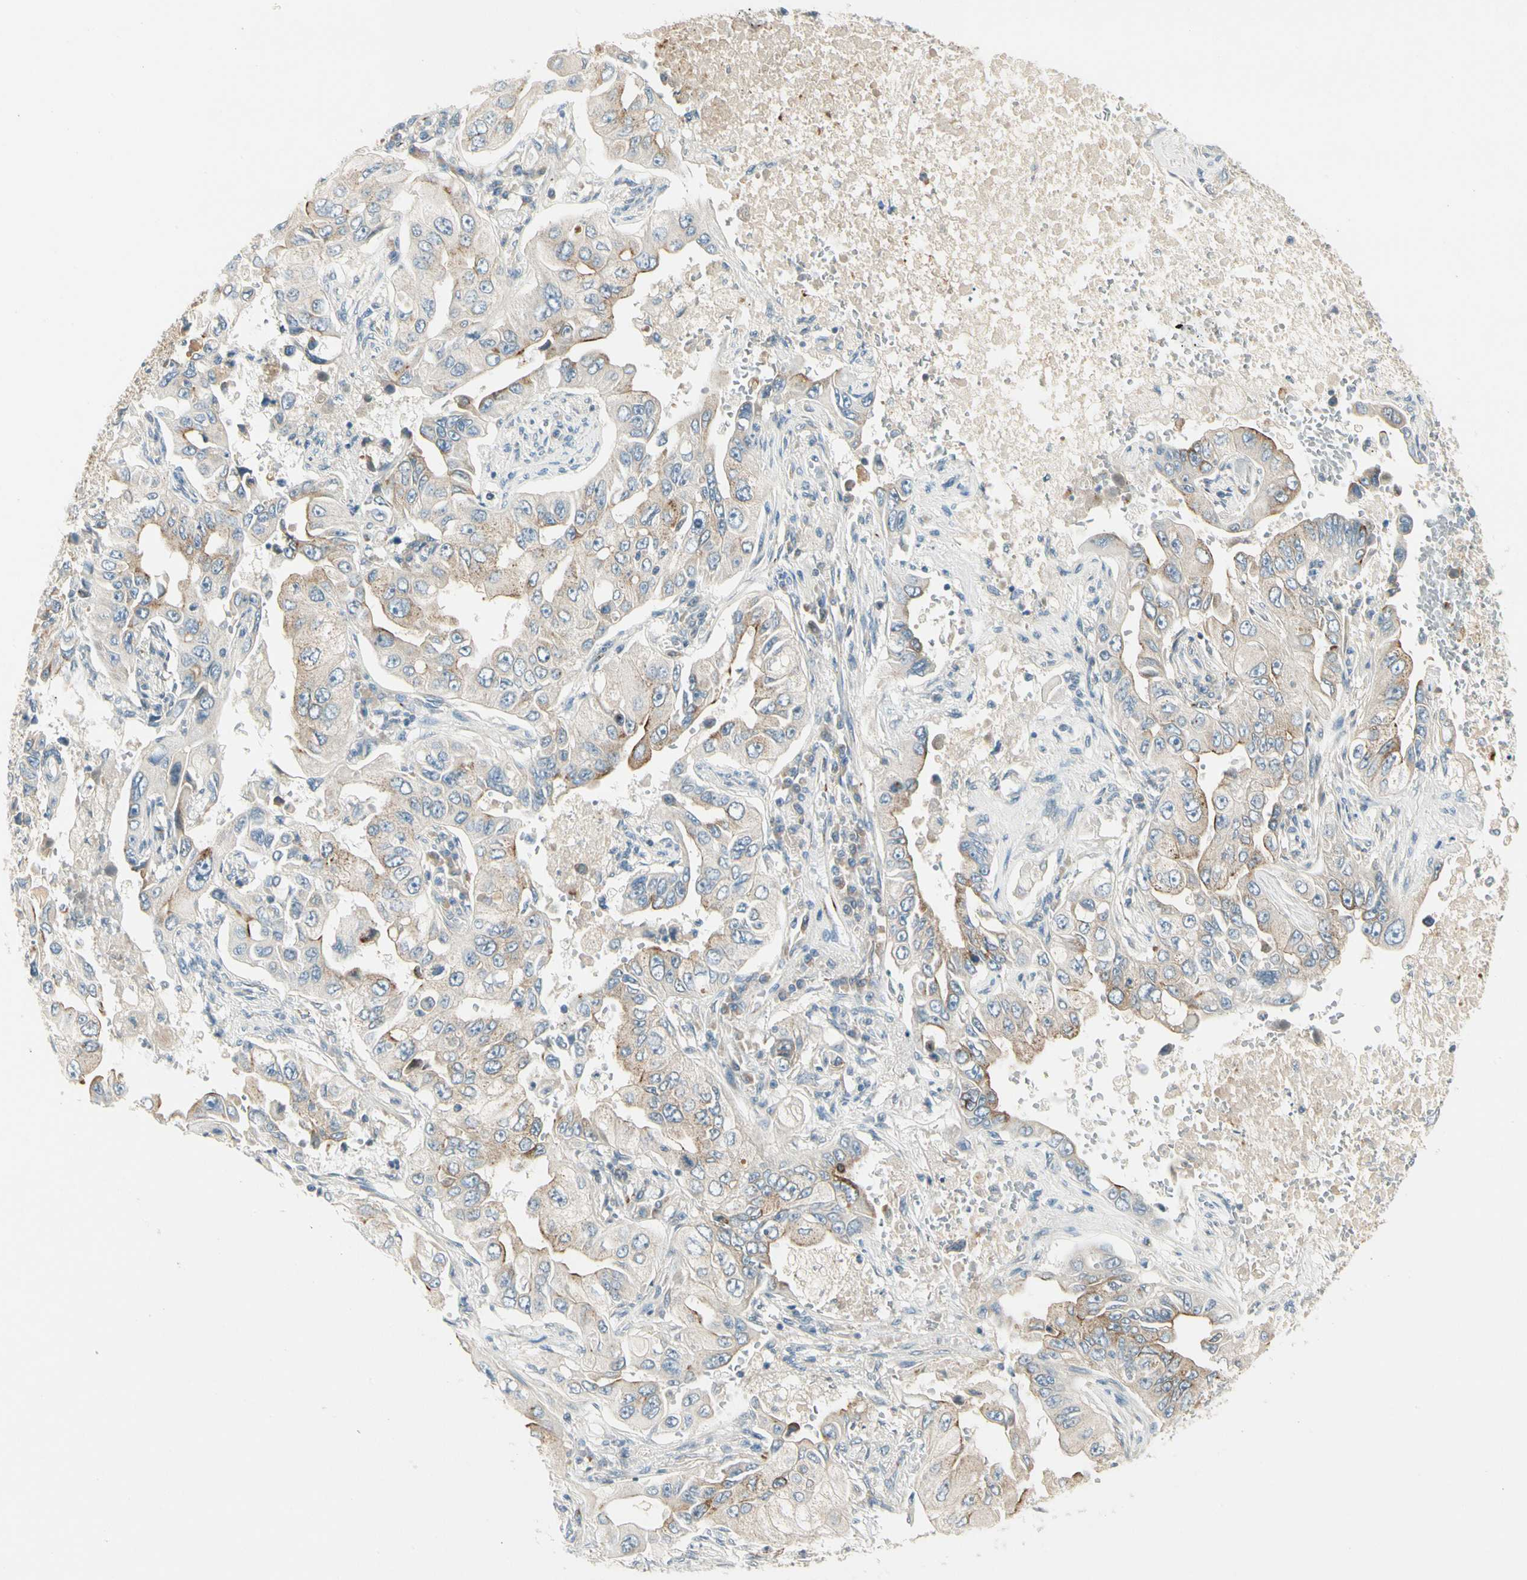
{"staining": {"intensity": "moderate", "quantity": "<25%", "location": "cytoplasmic/membranous"}, "tissue": "lung cancer", "cell_type": "Tumor cells", "image_type": "cancer", "snomed": [{"axis": "morphology", "description": "Adenocarcinoma, NOS"}, {"axis": "topography", "description": "Lung"}], "caption": "Brown immunohistochemical staining in lung cancer (adenocarcinoma) demonstrates moderate cytoplasmic/membranous expression in about <25% of tumor cells.", "gene": "MANSC1", "patient": {"sex": "male", "age": 84}}